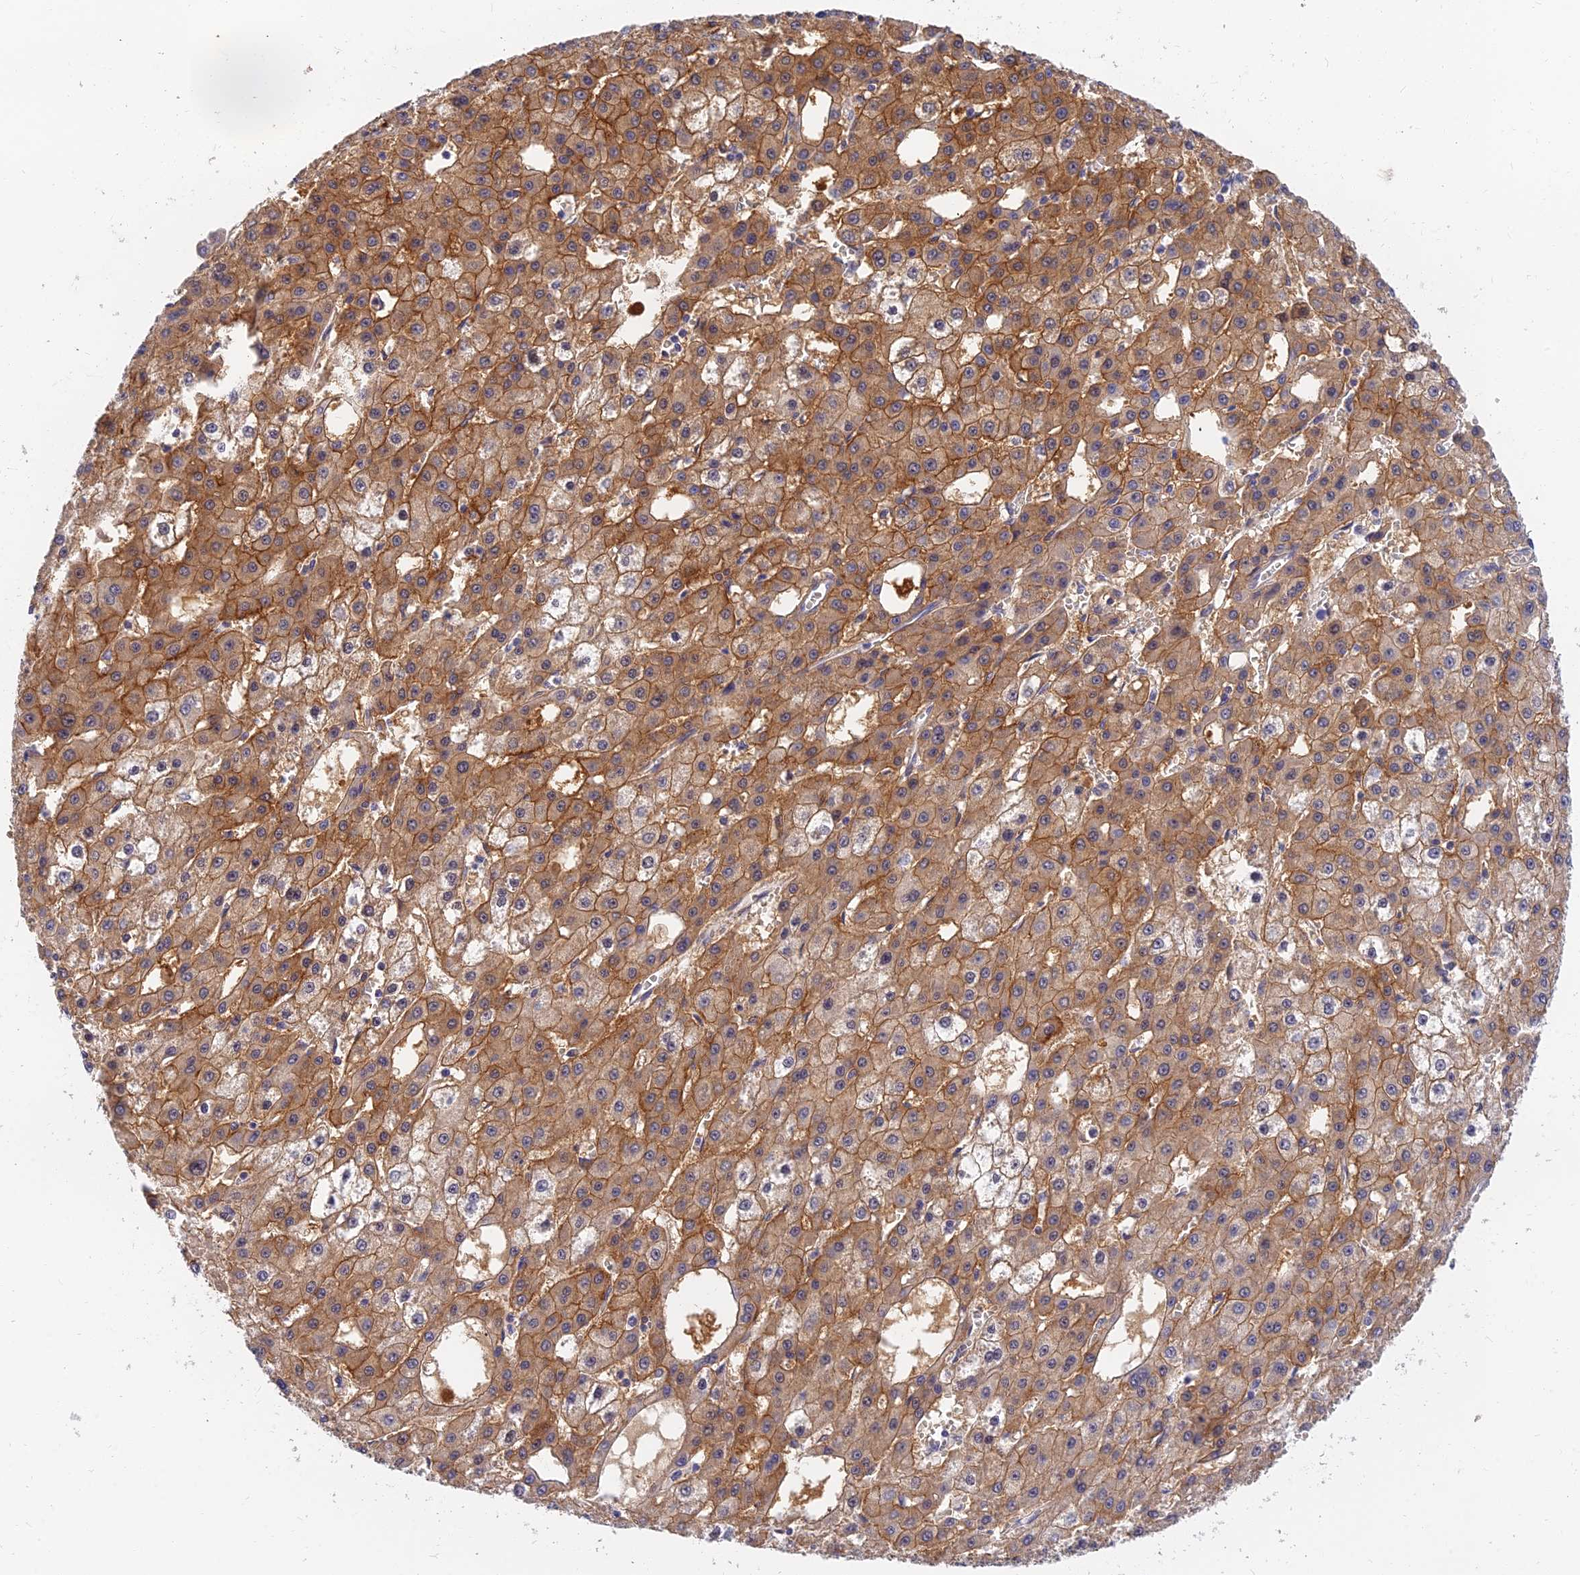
{"staining": {"intensity": "moderate", "quantity": ">75%", "location": "cytoplasmic/membranous"}, "tissue": "liver cancer", "cell_type": "Tumor cells", "image_type": "cancer", "snomed": [{"axis": "morphology", "description": "Carcinoma, Hepatocellular, NOS"}, {"axis": "topography", "description": "Liver"}], "caption": "Immunohistochemical staining of liver cancer shows medium levels of moderate cytoplasmic/membranous protein positivity in about >75% of tumor cells. (DAB (3,3'-diaminobenzidine) = brown stain, brightfield microscopy at high magnification).", "gene": "ANKS4B", "patient": {"sex": "male", "age": 47}}